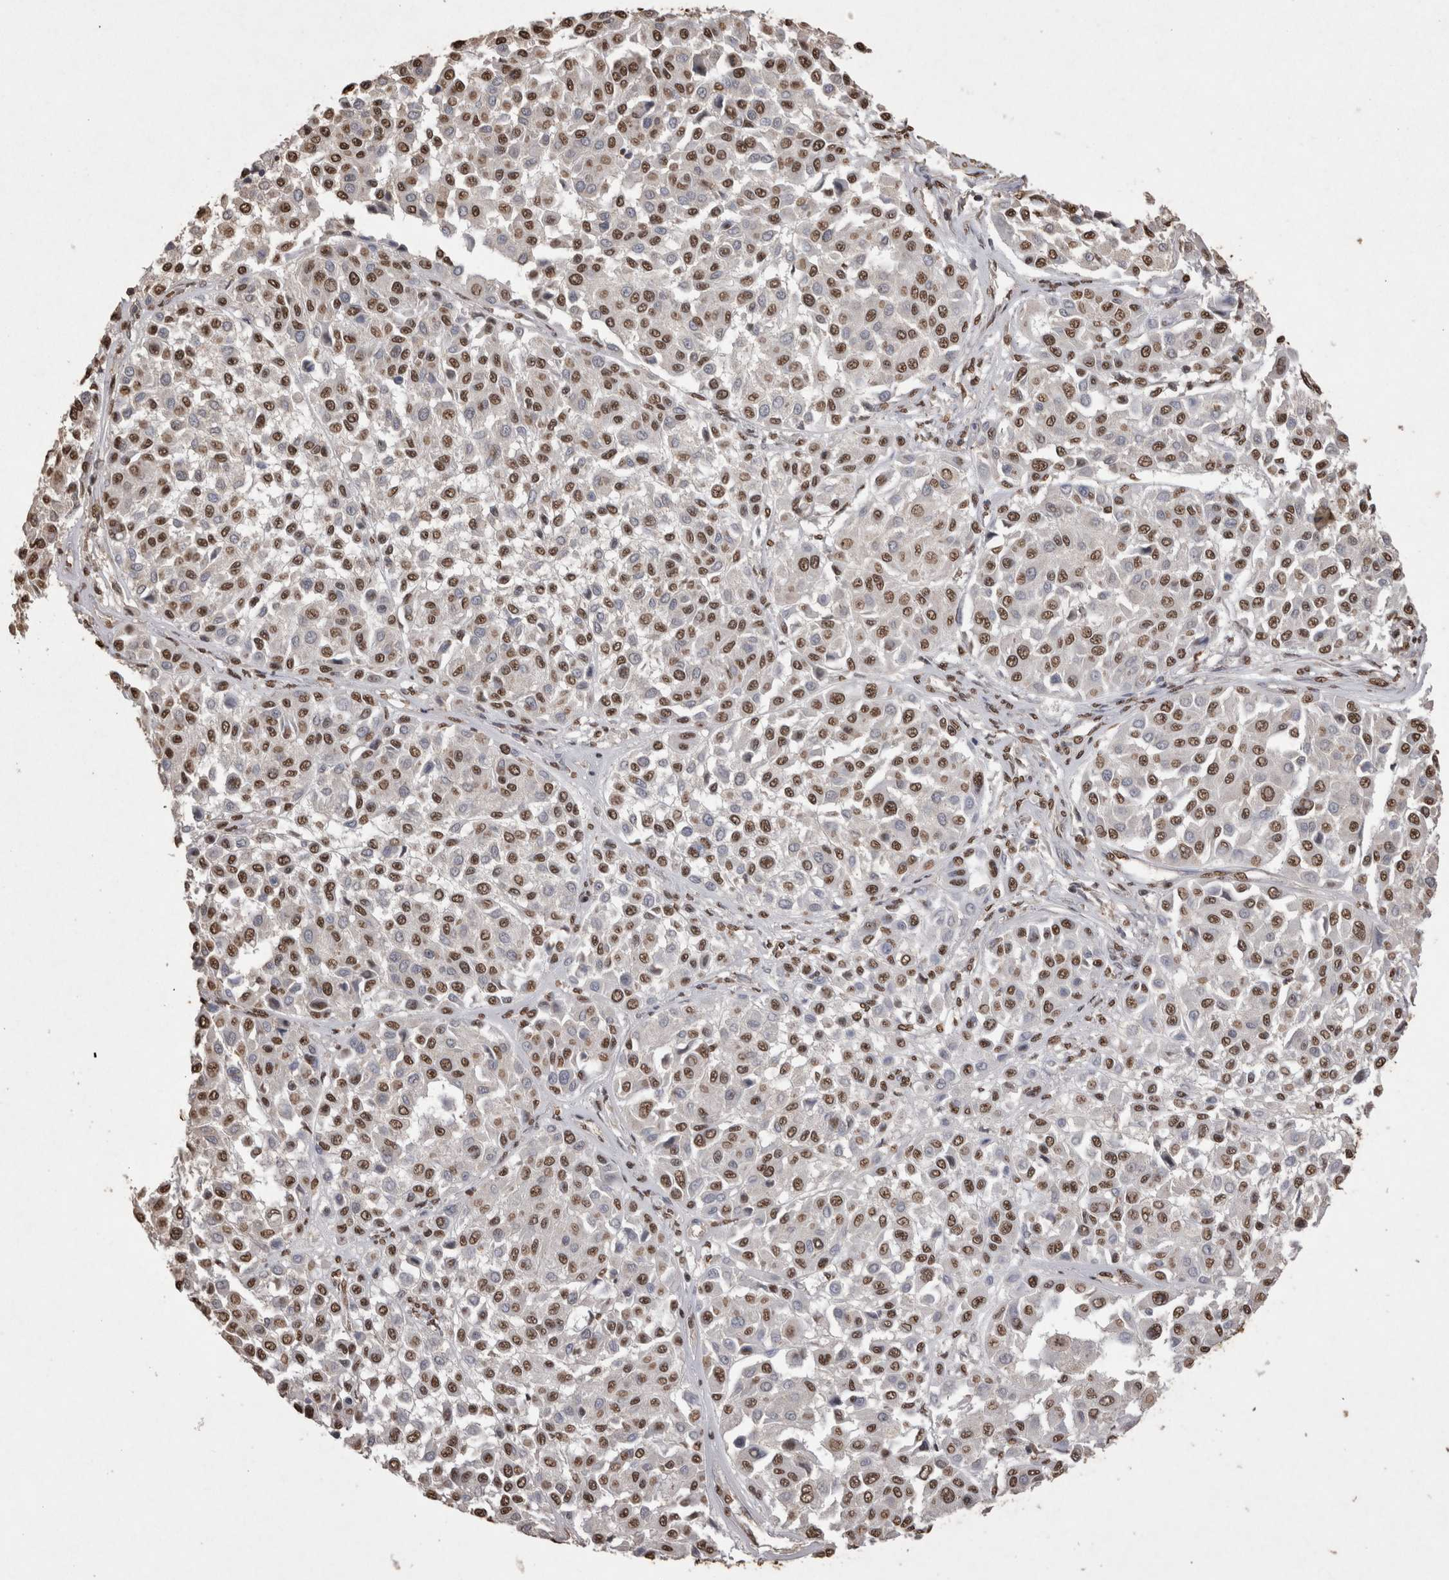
{"staining": {"intensity": "moderate", "quantity": ">75%", "location": "nuclear"}, "tissue": "melanoma", "cell_type": "Tumor cells", "image_type": "cancer", "snomed": [{"axis": "morphology", "description": "Malignant melanoma, Metastatic site"}, {"axis": "topography", "description": "Soft tissue"}], "caption": "Immunohistochemical staining of malignant melanoma (metastatic site) demonstrates medium levels of moderate nuclear staining in approximately >75% of tumor cells.", "gene": "POU5F1", "patient": {"sex": "male", "age": 41}}